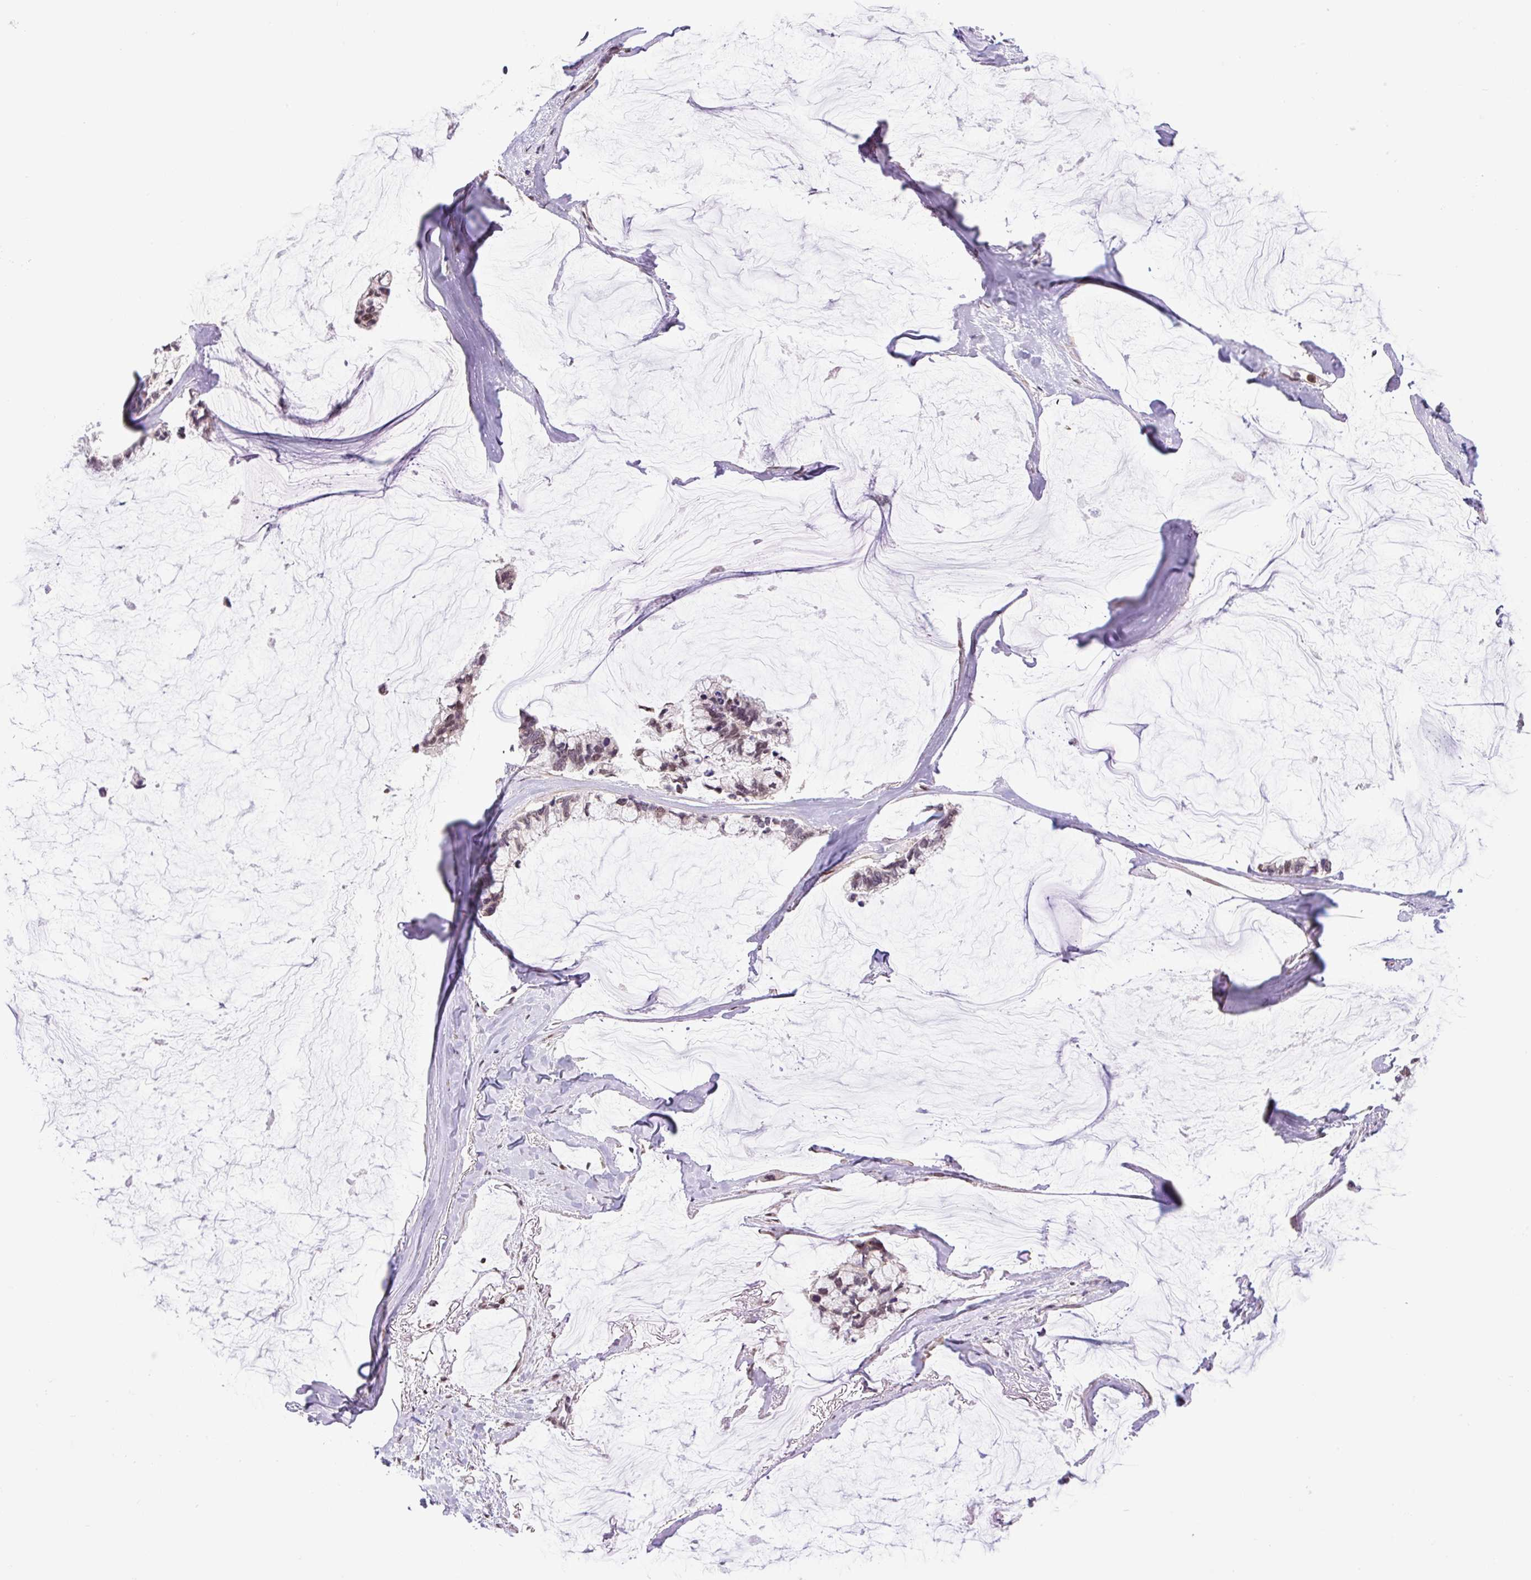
{"staining": {"intensity": "weak", "quantity": ">75%", "location": "nuclear"}, "tissue": "ovarian cancer", "cell_type": "Tumor cells", "image_type": "cancer", "snomed": [{"axis": "morphology", "description": "Cystadenocarcinoma, mucinous, NOS"}, {"axis": "topography", "description": "Ovary"}], "caption": "This is an image of IHC staining of mucinous cystadenocarcinoma (ovarian), which shows weak staining in the nuclear of tumor cells.", "gene": "KPNA1", "patient": {"sex": "female", "age": 39}}